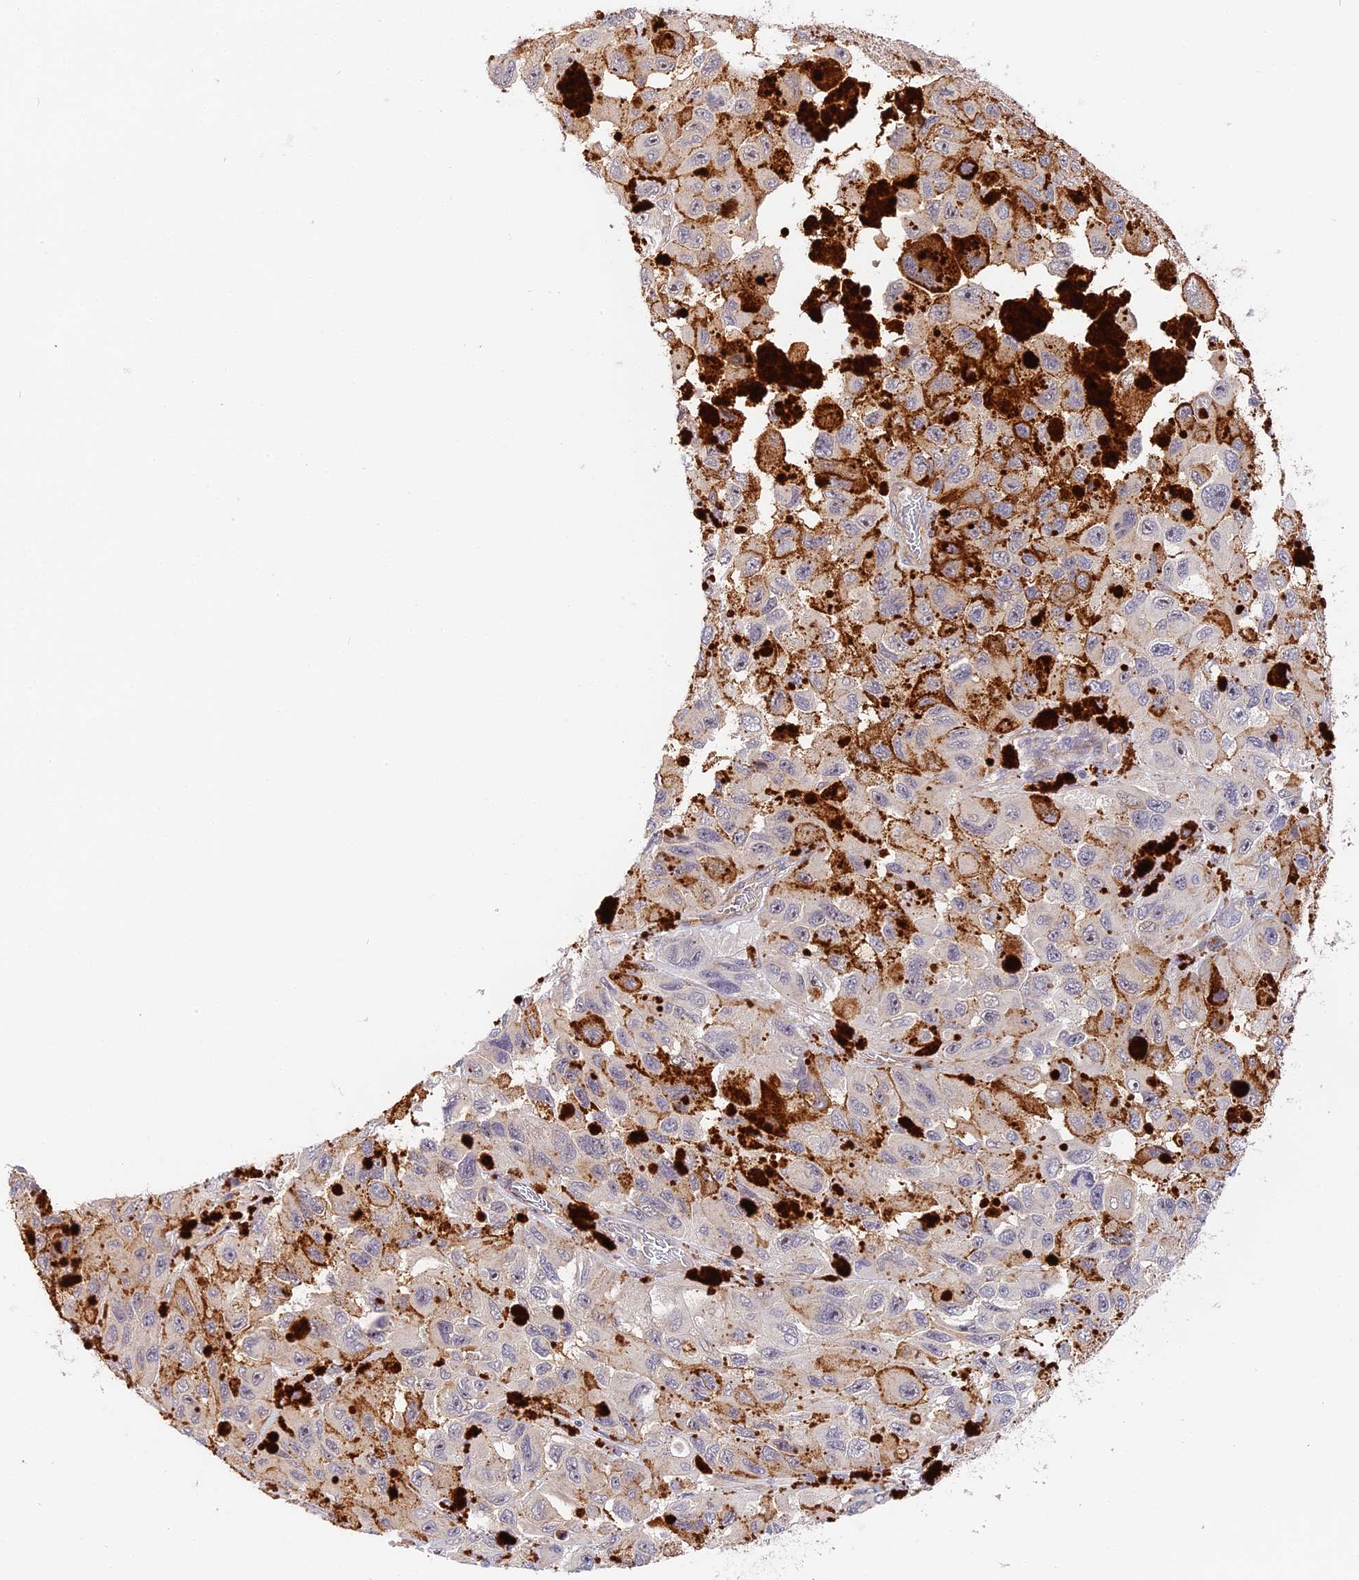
{"staining": {"intensity": "negative", "quantity": "none", "location": "none"}, "tissue": "melanoma", "cell_type": "Tumor cells", "image_type": "cancer", "snomed": [{"axis": "morphology", "description": "Malignant melanoma, NOS"}, {"axis": "topography", "description": "Skin"}], "caption": "This is an immunohistochemistry (IHC) histopathology image of malignant melanoma. There is no positivity in tumor cells.", "gene": "IMPACT", "patient": {"sex": "female", "age": 73}}